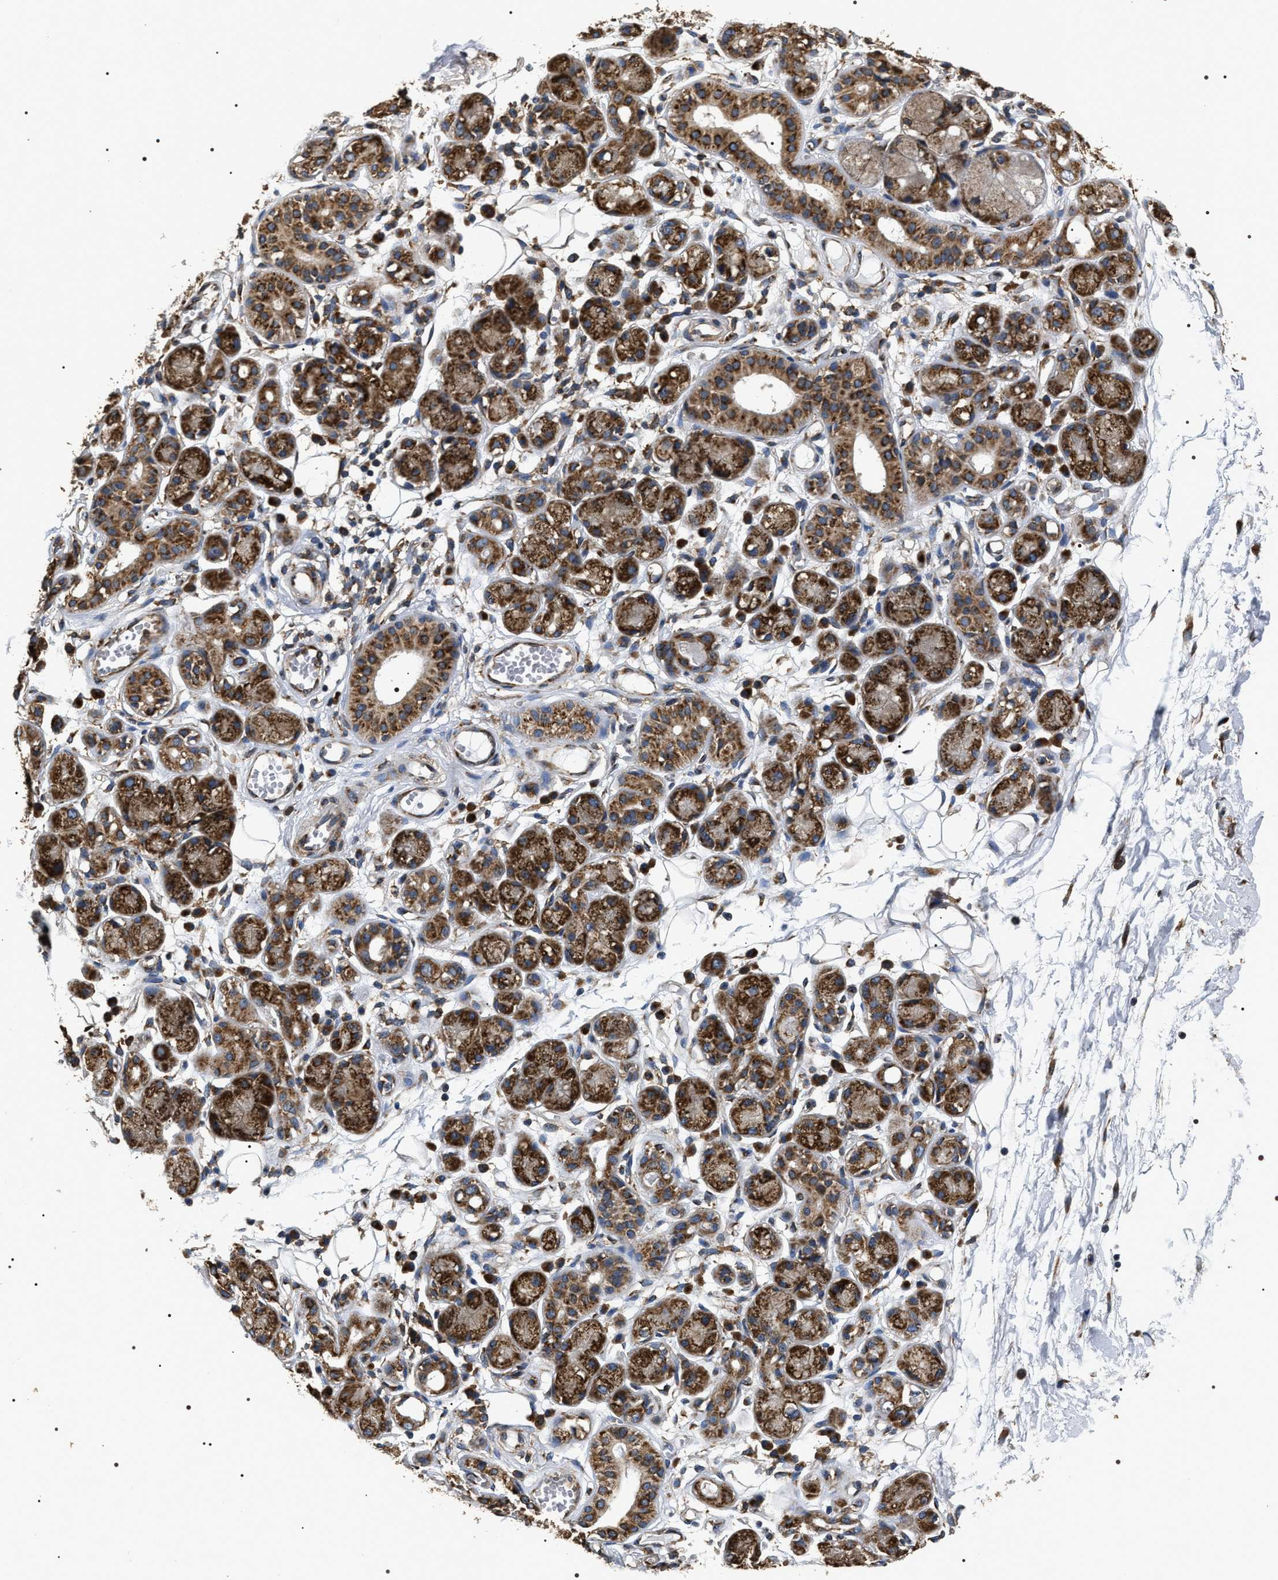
{"staining": {"intensity": "moderate", "quantity": "25%-75%", "location": "cytoplasmic/membranous"}, "tissue": "adipose tissue", "cell_type": "Adipocytes", "image_type": "normal", "snomed": [{"axis": "morphology", "description": "Normal tissue, NOS"}, {"axis": "morphology", "description": "Inflammation, NOS"}, {"axis": "topography", "description": "Salivary gland"}, {"axis": "topography", "description": "Peripheral nerve tissue"}], "caption": "Adipose tissue stained for a protein reveals moderate cytoplasmic/membranous positivity in adipocytes. (DAB (3,3'-diaminobenzidine) IHC, brown staining for protein, blue staining for nuclei).", "gene": "KTN1", "patient": {"sex": "female", "age": 75}}